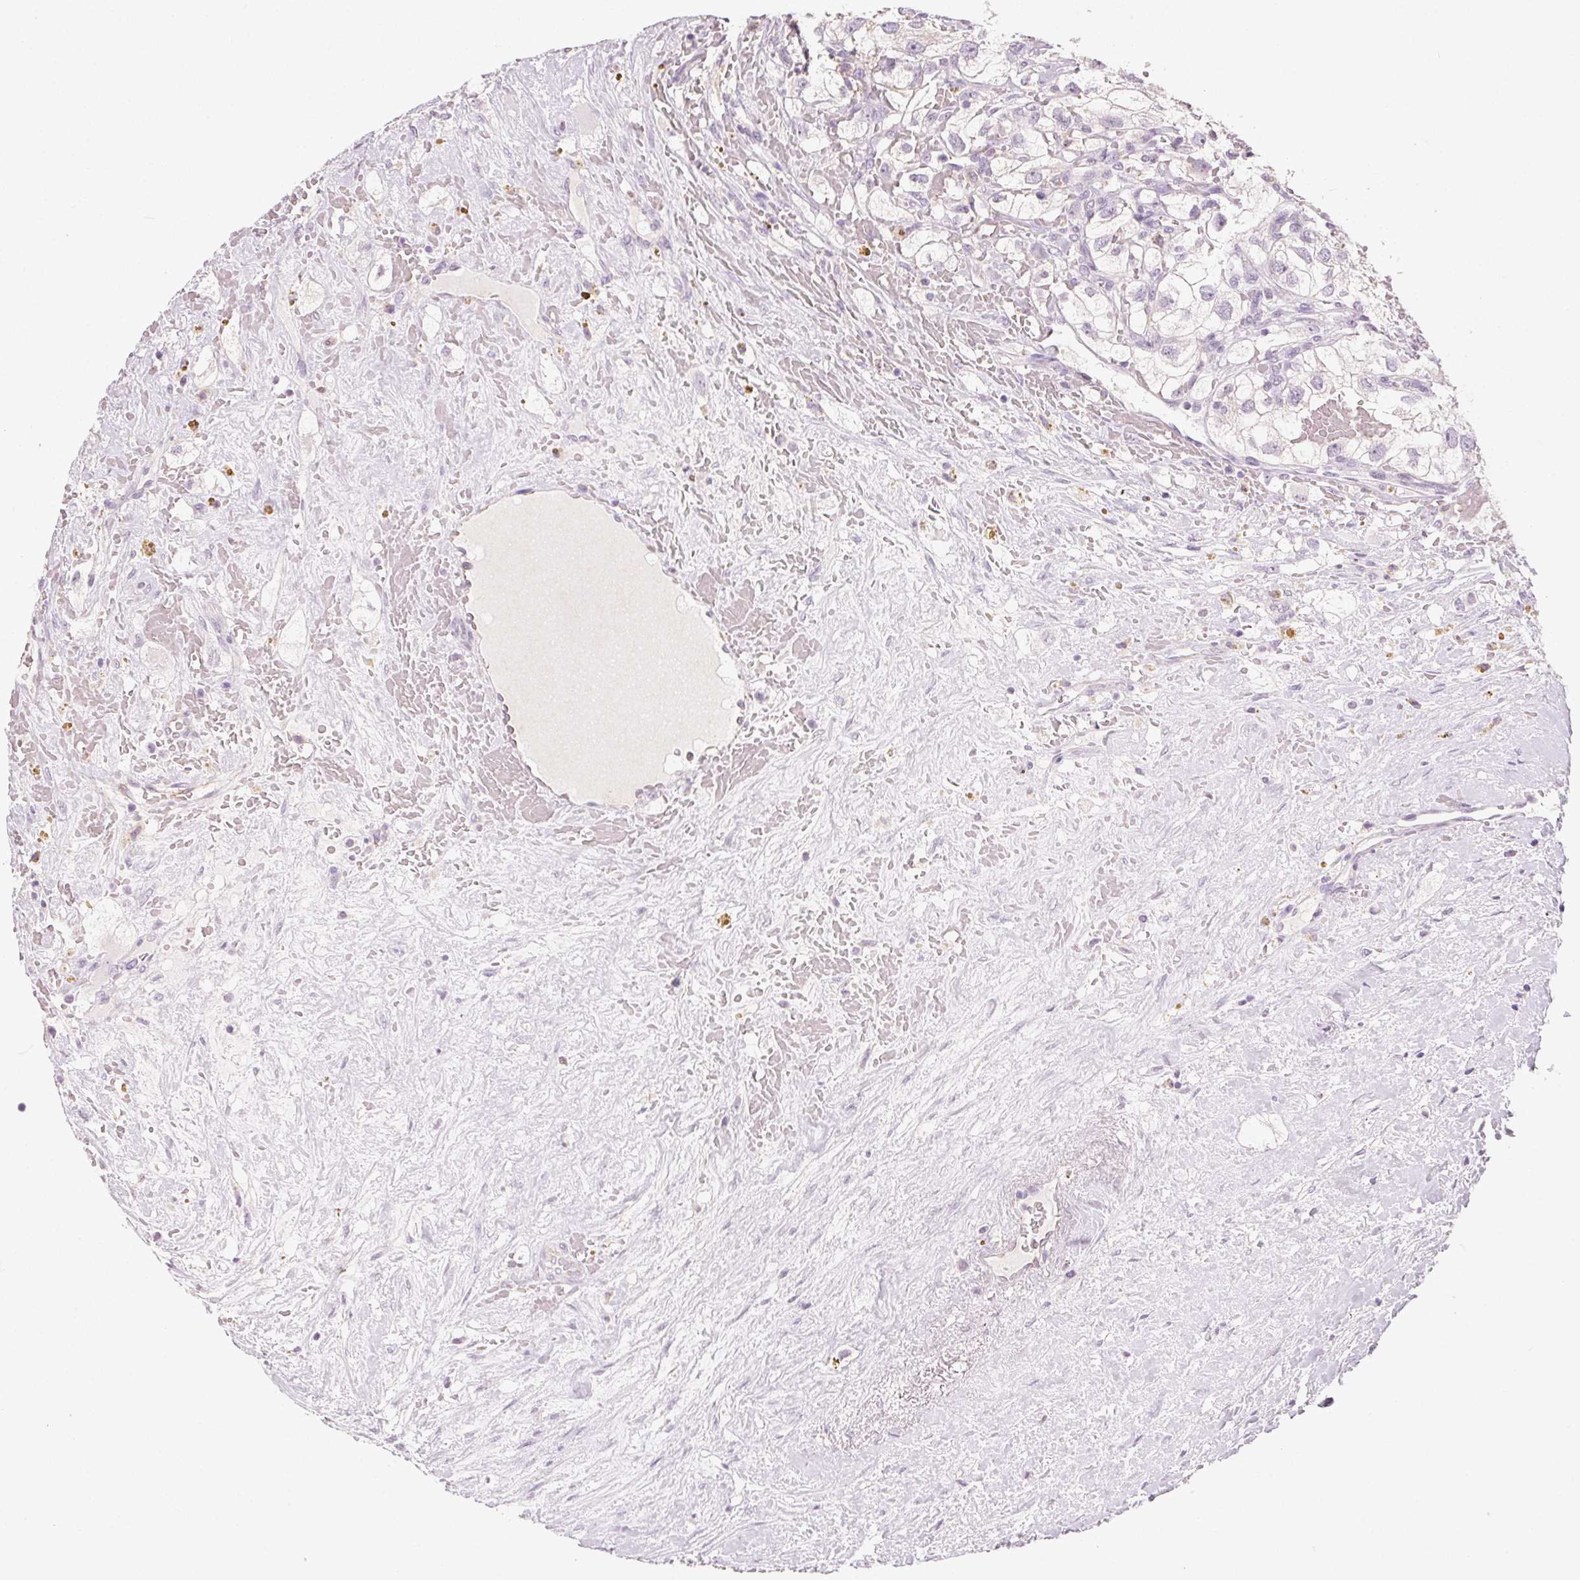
{"staining": {"intensity": "negative", "quantity": "none", "location": "none"}, "tissue": "renal cancer", "cell_type": "Tumor cells", "image_type": "cancer", "snomed": [{"axis": "morphology", "description": "Adenocarcinoma, NOS"}, {"axis": "topography", "description": "Kidney"}], "caption": "An immunohistochemistry image of renal cancer (adenocarcinoma) is shown. There is no staining in tumor cells of renal cancer (adenocarcinoma).", "gene": "CLTRN", "patient": {"sex": "male", "age": 59}}